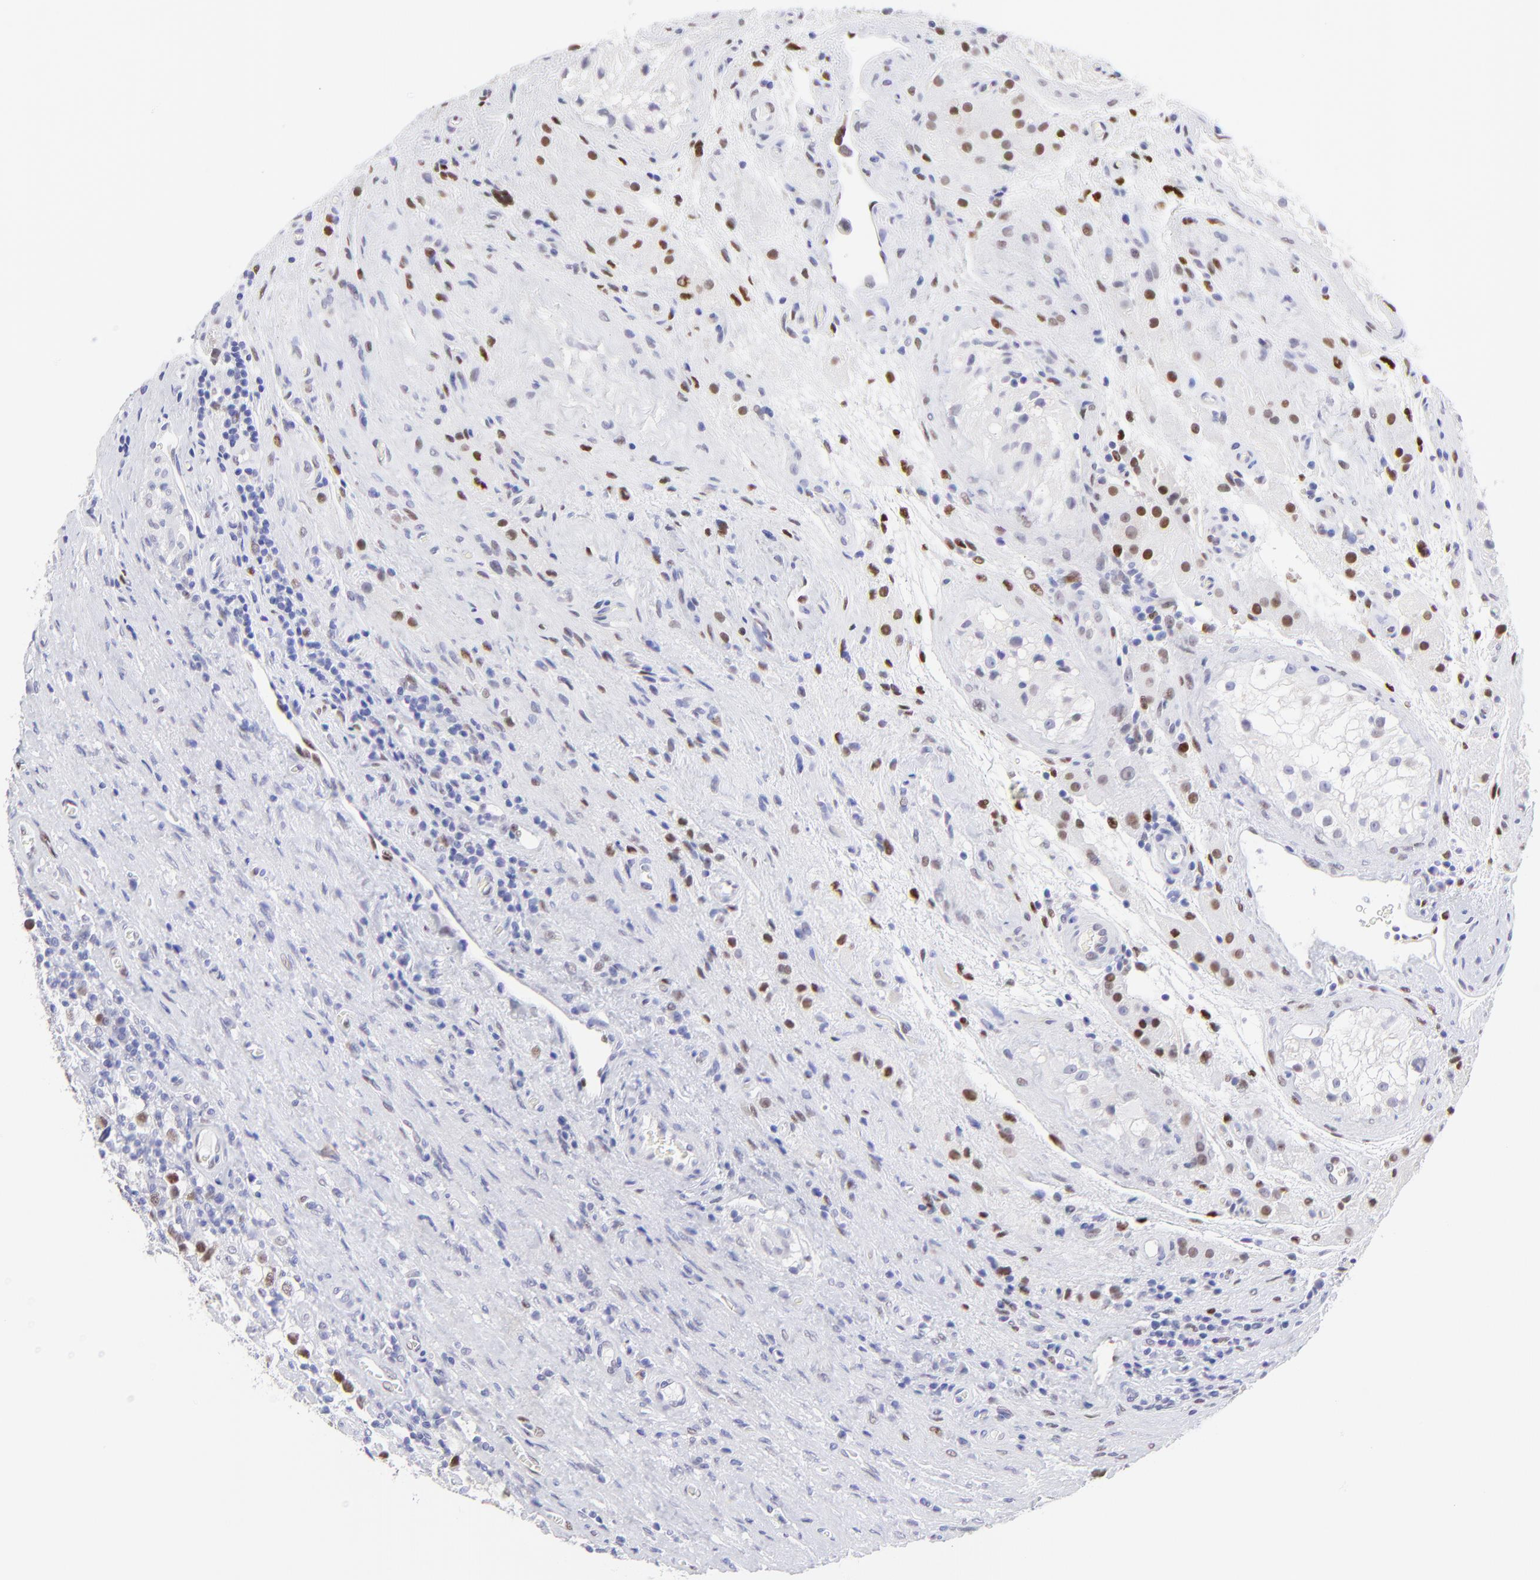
{"staining": {"intensity": "weak", "quantity": "25%-75%", "location": "nuclear"}, "tissue": "testis cancer", "cell_type": "Tumor cells", "image_type": "cancer", "snomed": [{"axis": "morphology", "description": "Seminoma, NOS"}, {"axis": "topography", "description": "Testis"}], "caption": "Immunohistochemistry of human testis cancer (seminoma) demonstrates low levels of weak nuclear expression in approximately 25%-75% of tumor cells. The staining was performed using DAB (3,3'-diaminobenzidine) to visualize the protein expression in brown, while the nuclei were stained in blue with hematoxylin (Magnification: 20x).", "gene": "KLF4", "patient": {"sex": "male", "age": 43}}